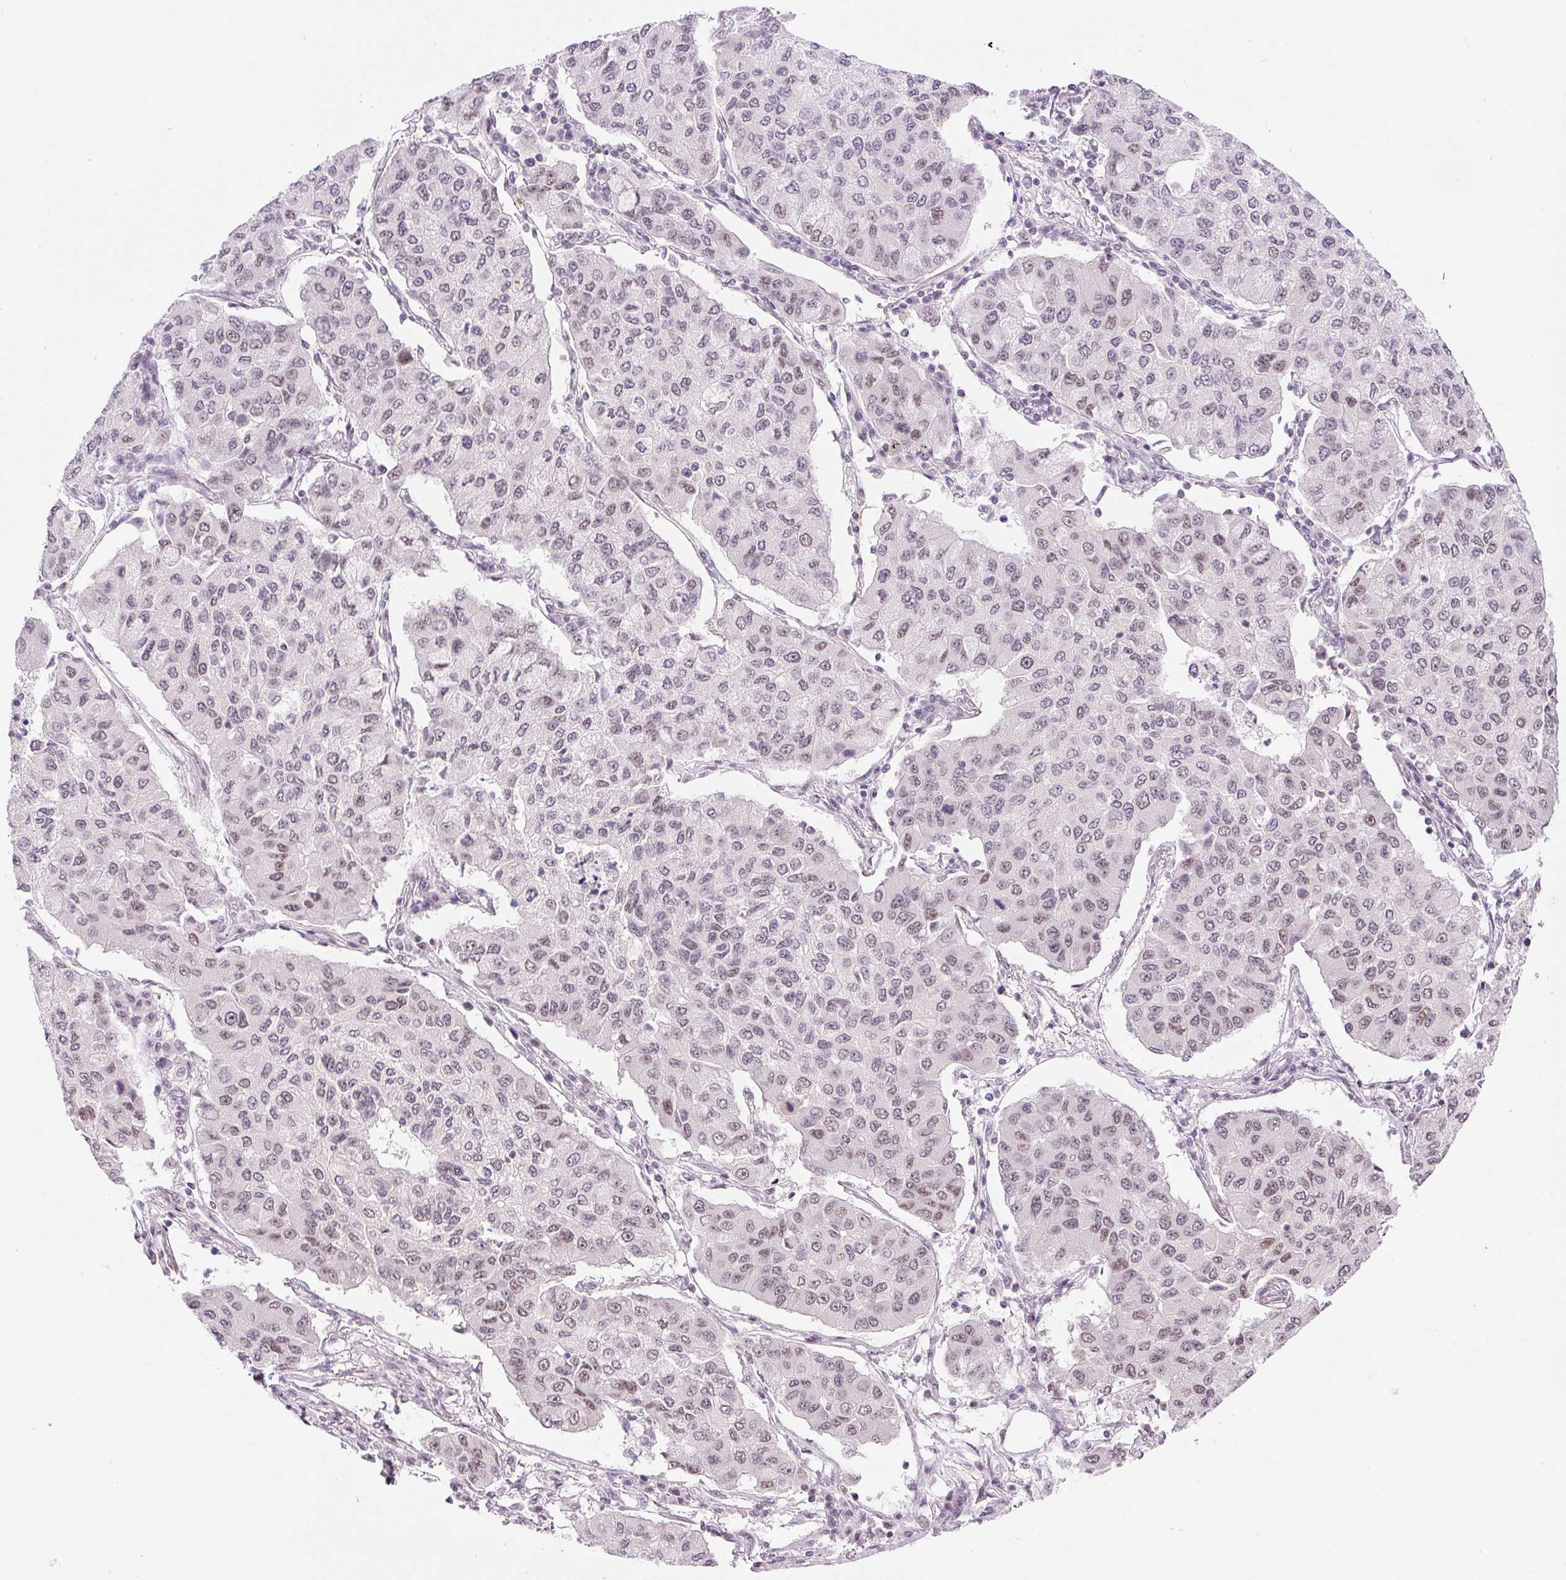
{"staining": {"intensity": "weak", "quantity": ">75%", "location": "nuclear"}, "tissue": "lung cancer", "cell_type": "Tumor cells", "image_type": "cancer", "snomed": [{"axis": "morphology", "description": "Squamous cell carcinoma, NOS"}, {"axis": "topography", "description": "Lung"}], "caption": "Human lung cancer (squamous cell carcinoma) stained with a brown dye shows weak nuclear positive positivity in approximately >75% of tumor cells.", "gene": "DPPA4", "patient": {"sex": "male", "age": 74}}